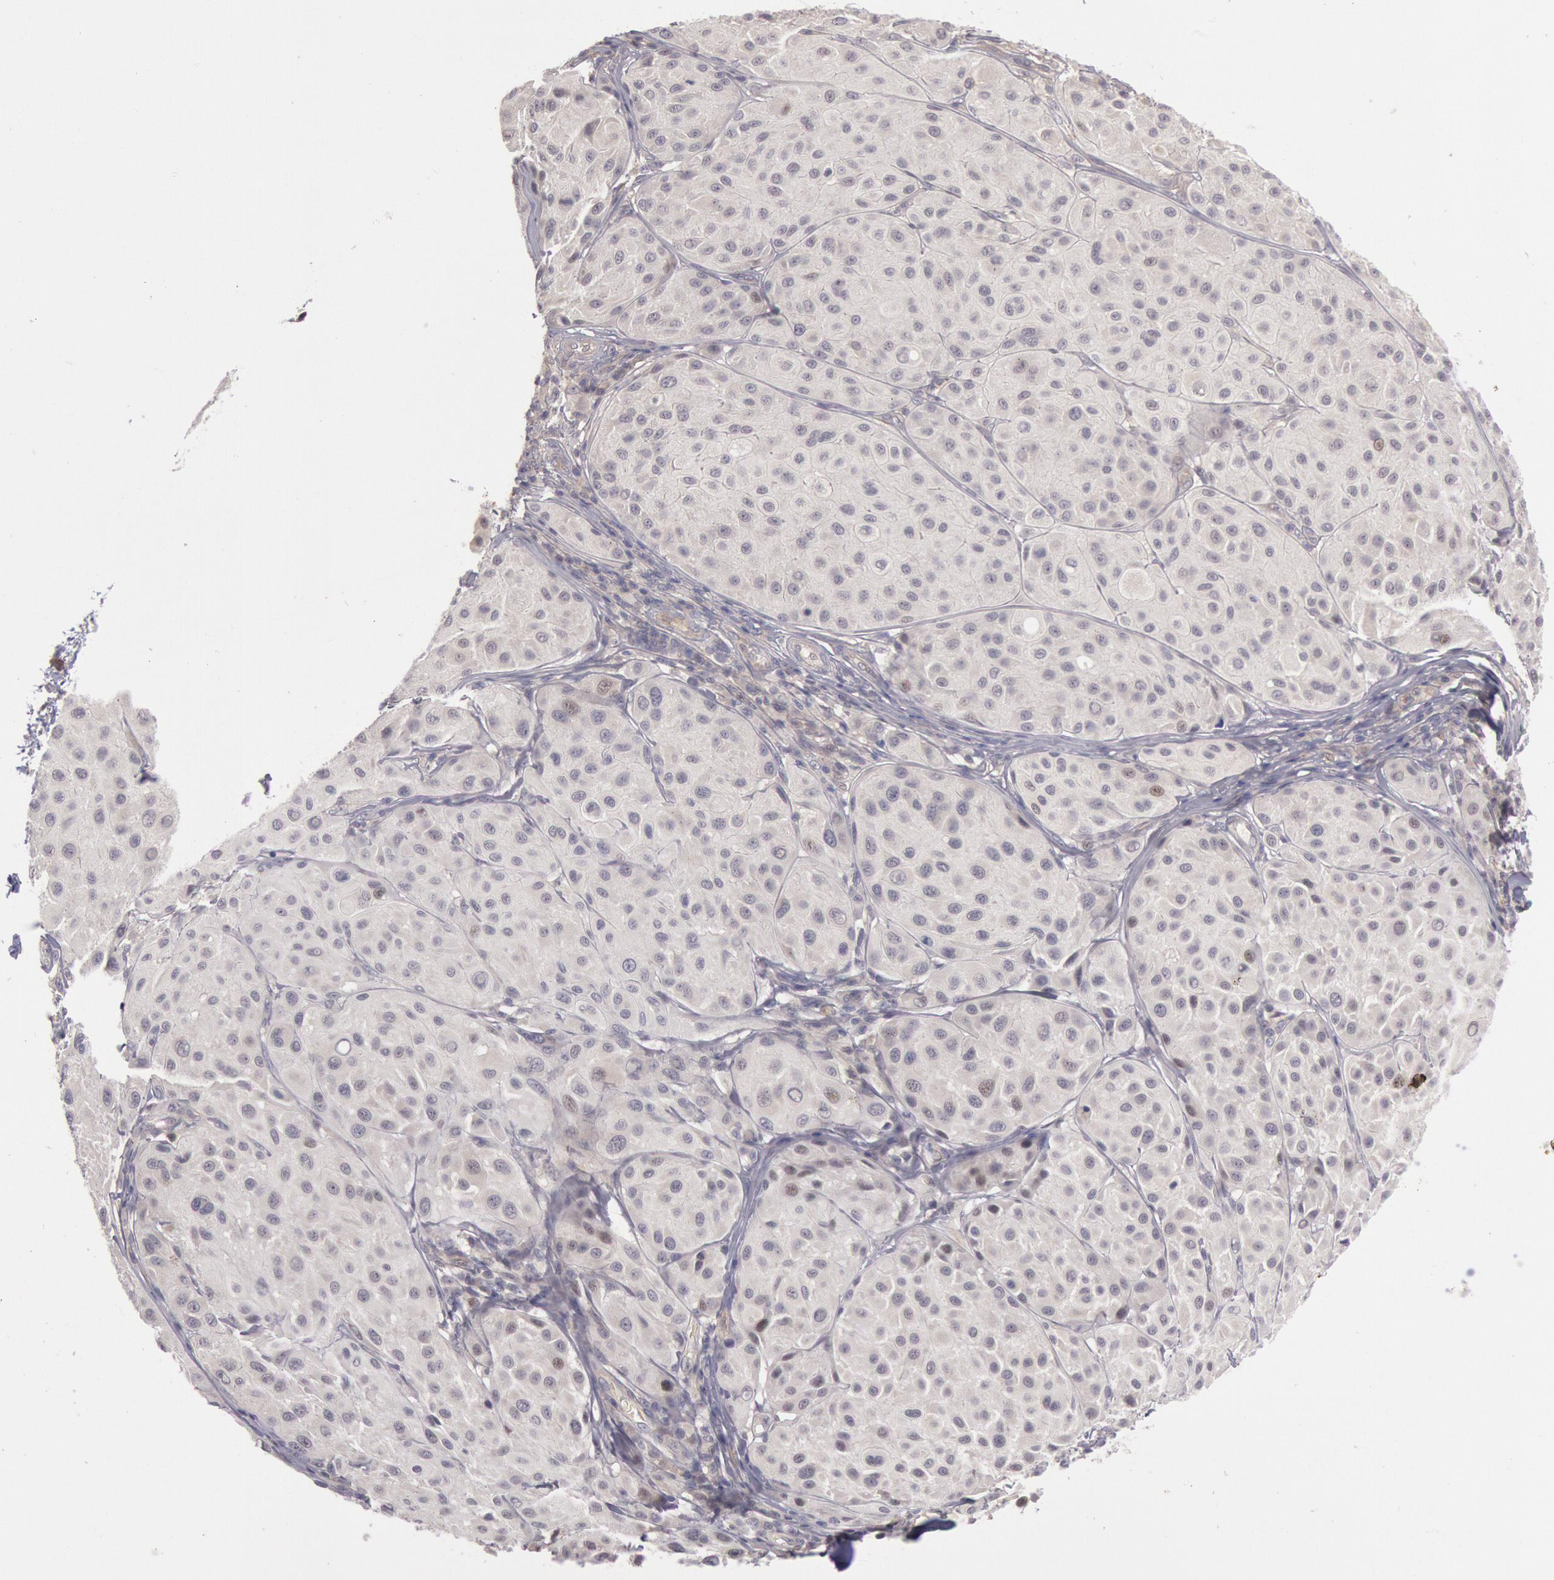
{"staining": {"intensity": "weak", "quantity": ">75%", "location": "cytoplasmic/membranous"}, "tissue": "melanoma", "cell_type": "Tumor cells", "image_type": "cancer", "snomed": [{"axis": "morphology", "description": "Malignant melanoma, NOS"}, {"axis": "topography", "description": "Skin"}], "caption": "Human malignant melanoma stained for a protein (brown) shows weak cytoplasmic/membranous positive staining in about >75% of tumor cells.", "gene": "TRIB2", "patient": {"sex": "male", "age": 36}}